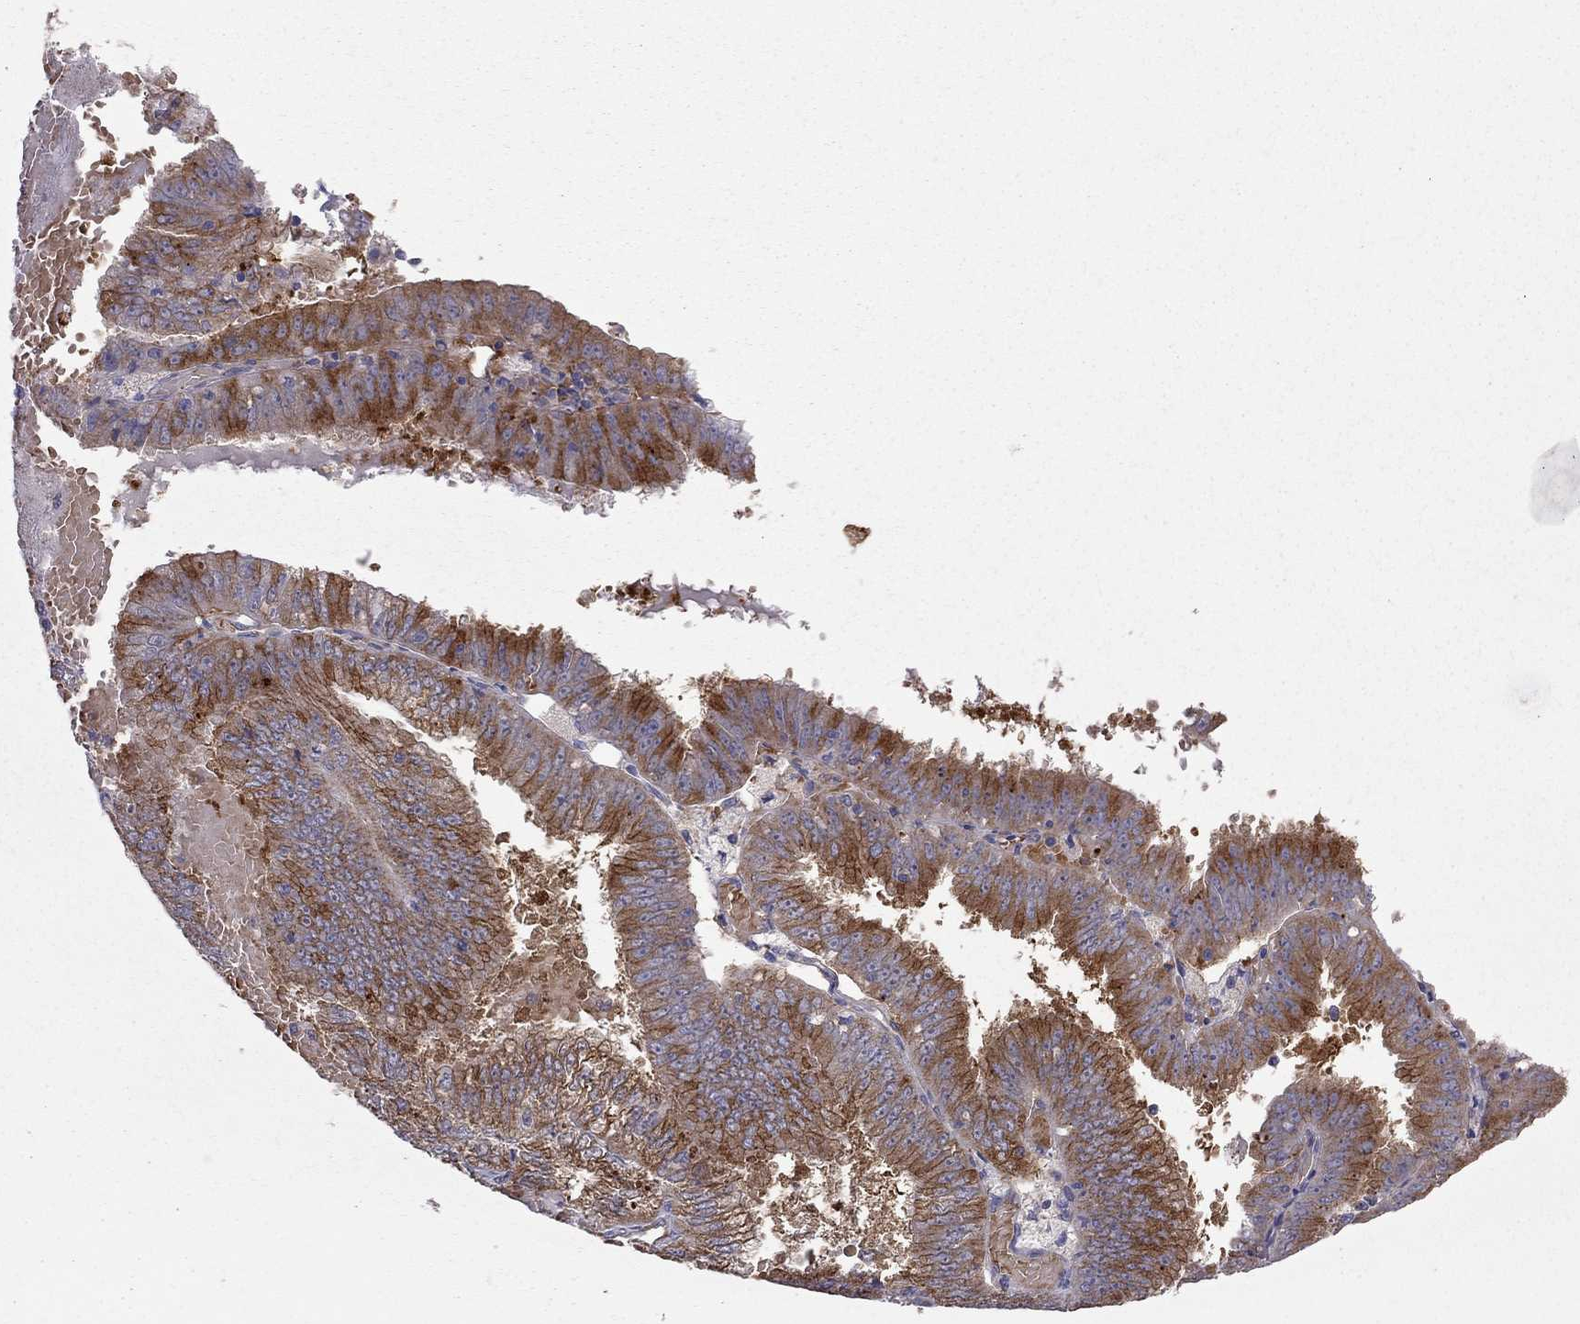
{"staining": {"intensity": "strong", "quantity": "25%-75%", "location": "cytoplasmic/membranous"}, "tissue": "endometrial cancer", "cell_type": "Tumor cells", "image_type": "cancer", "snomed": [{"axis": "morphology", "description": "Adenocarcinoma, NOS"}, {"axis": "topography", "description": "Endometrium"}], "caption": "Endometrial adenocarcinoma stained for a protein (brown) demonstrates strong cytoplasmic/membranous positive positivity in approximately 25%-75% of tumor cells.", "gene": "EIF4E3", "patient": {"sex": "female", "age": 66}}